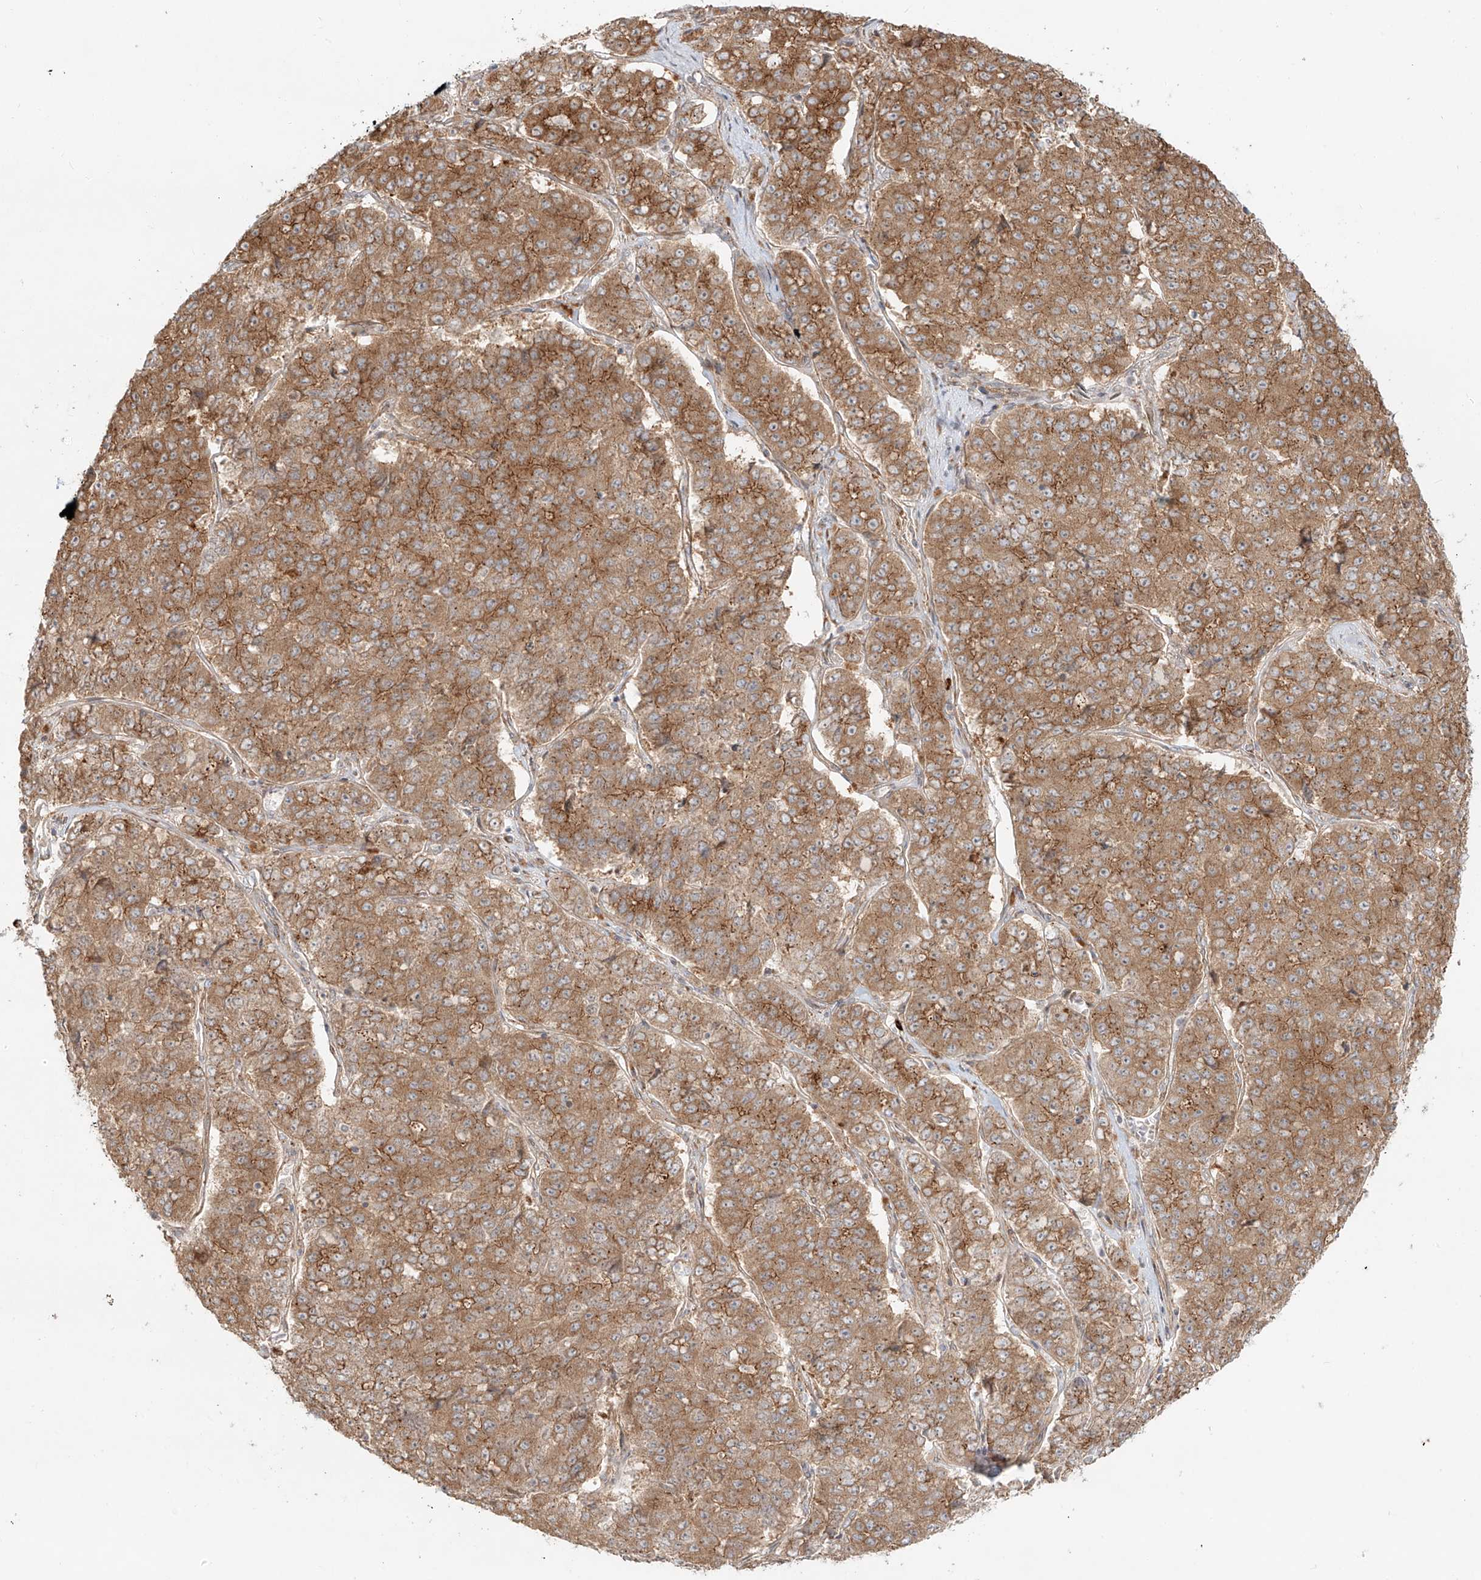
{"staining": {"intensity": "moderate", "quantity": ">75%", "location": "cytoplasmic/membranous"}, "tissue": "pancreatic cancer", "cell_type": "Tumor cells", "image_type": "cancer", "snomed": [{"axis": "morphology", "description": "Adenocarcinoma, NOS"}, {"axis": "topography", "description": "Pancreas"}], "caption": "Immunohistochemical staining of pancreatic cancer (adenocarcinoma) displays medium levels of moderate cytoplasmic/membranous positivity in approximately >75% of tumor cells.", "gene": "ZNF287", "patient": {"sex": "male", "age": 50}}